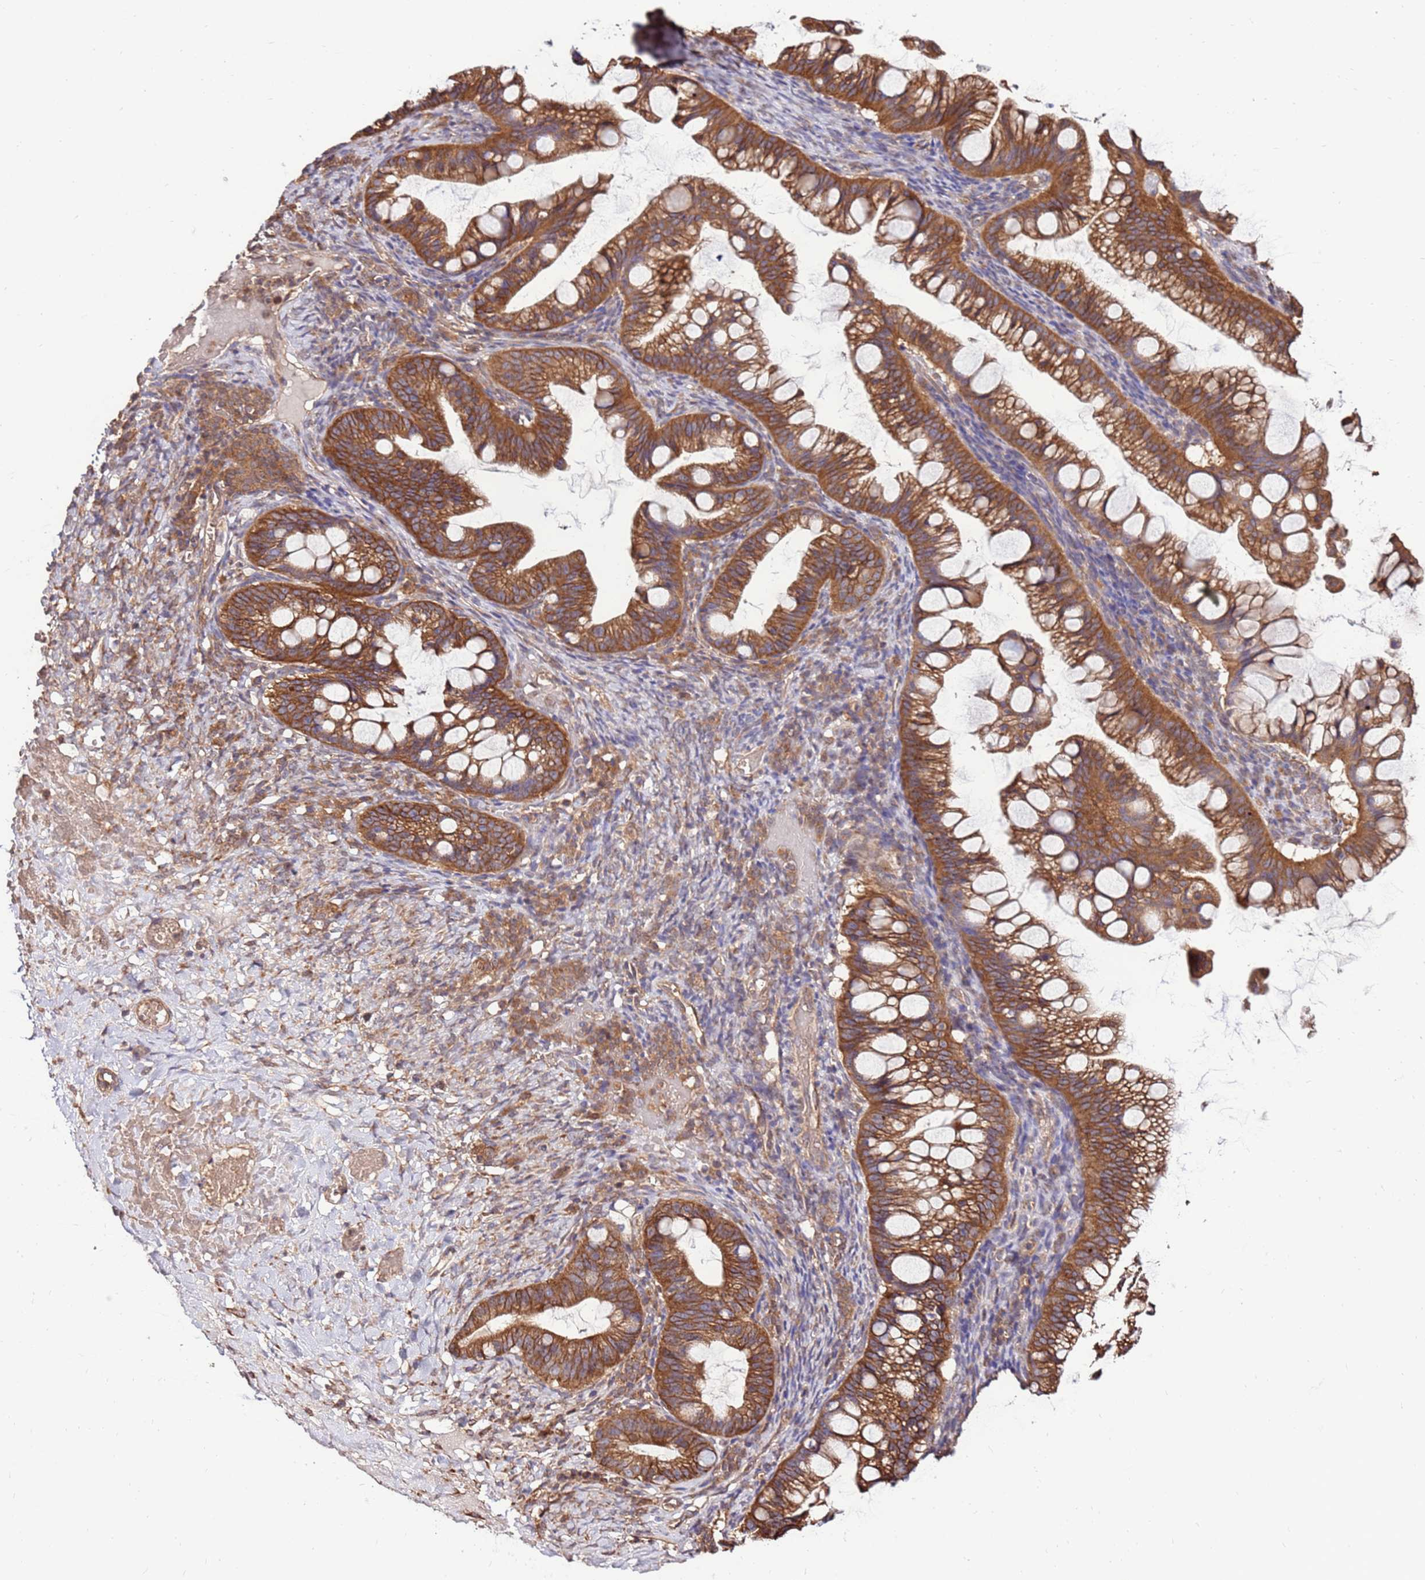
{"staining": {"intensity": "moderate", "quantity": ">75%", "location": "cytoplasmic/membranous"}, "tissue": "ovarian cancer", "cell_type": "Tumor cells", "image_type": "cancer", "snomed": [{"axis": "morphology", "description": "Cystadenocarcinoma, mucinous, NOS"}, {"axis": "topography", "description": "Ovary"}], "caption": "Immunohistochemical staining of human ovarian mucinous cystadenocarcinoma exhibits medium levels of moderate cytoplasmic/membranous expression in approximately >75% of tumor cells. Immunohistochemistry stains the protein of interest in brown and the nuclei are stained blue.", "gene": "SLC44A5", "patient": {"sex": "female", "age": 73}}